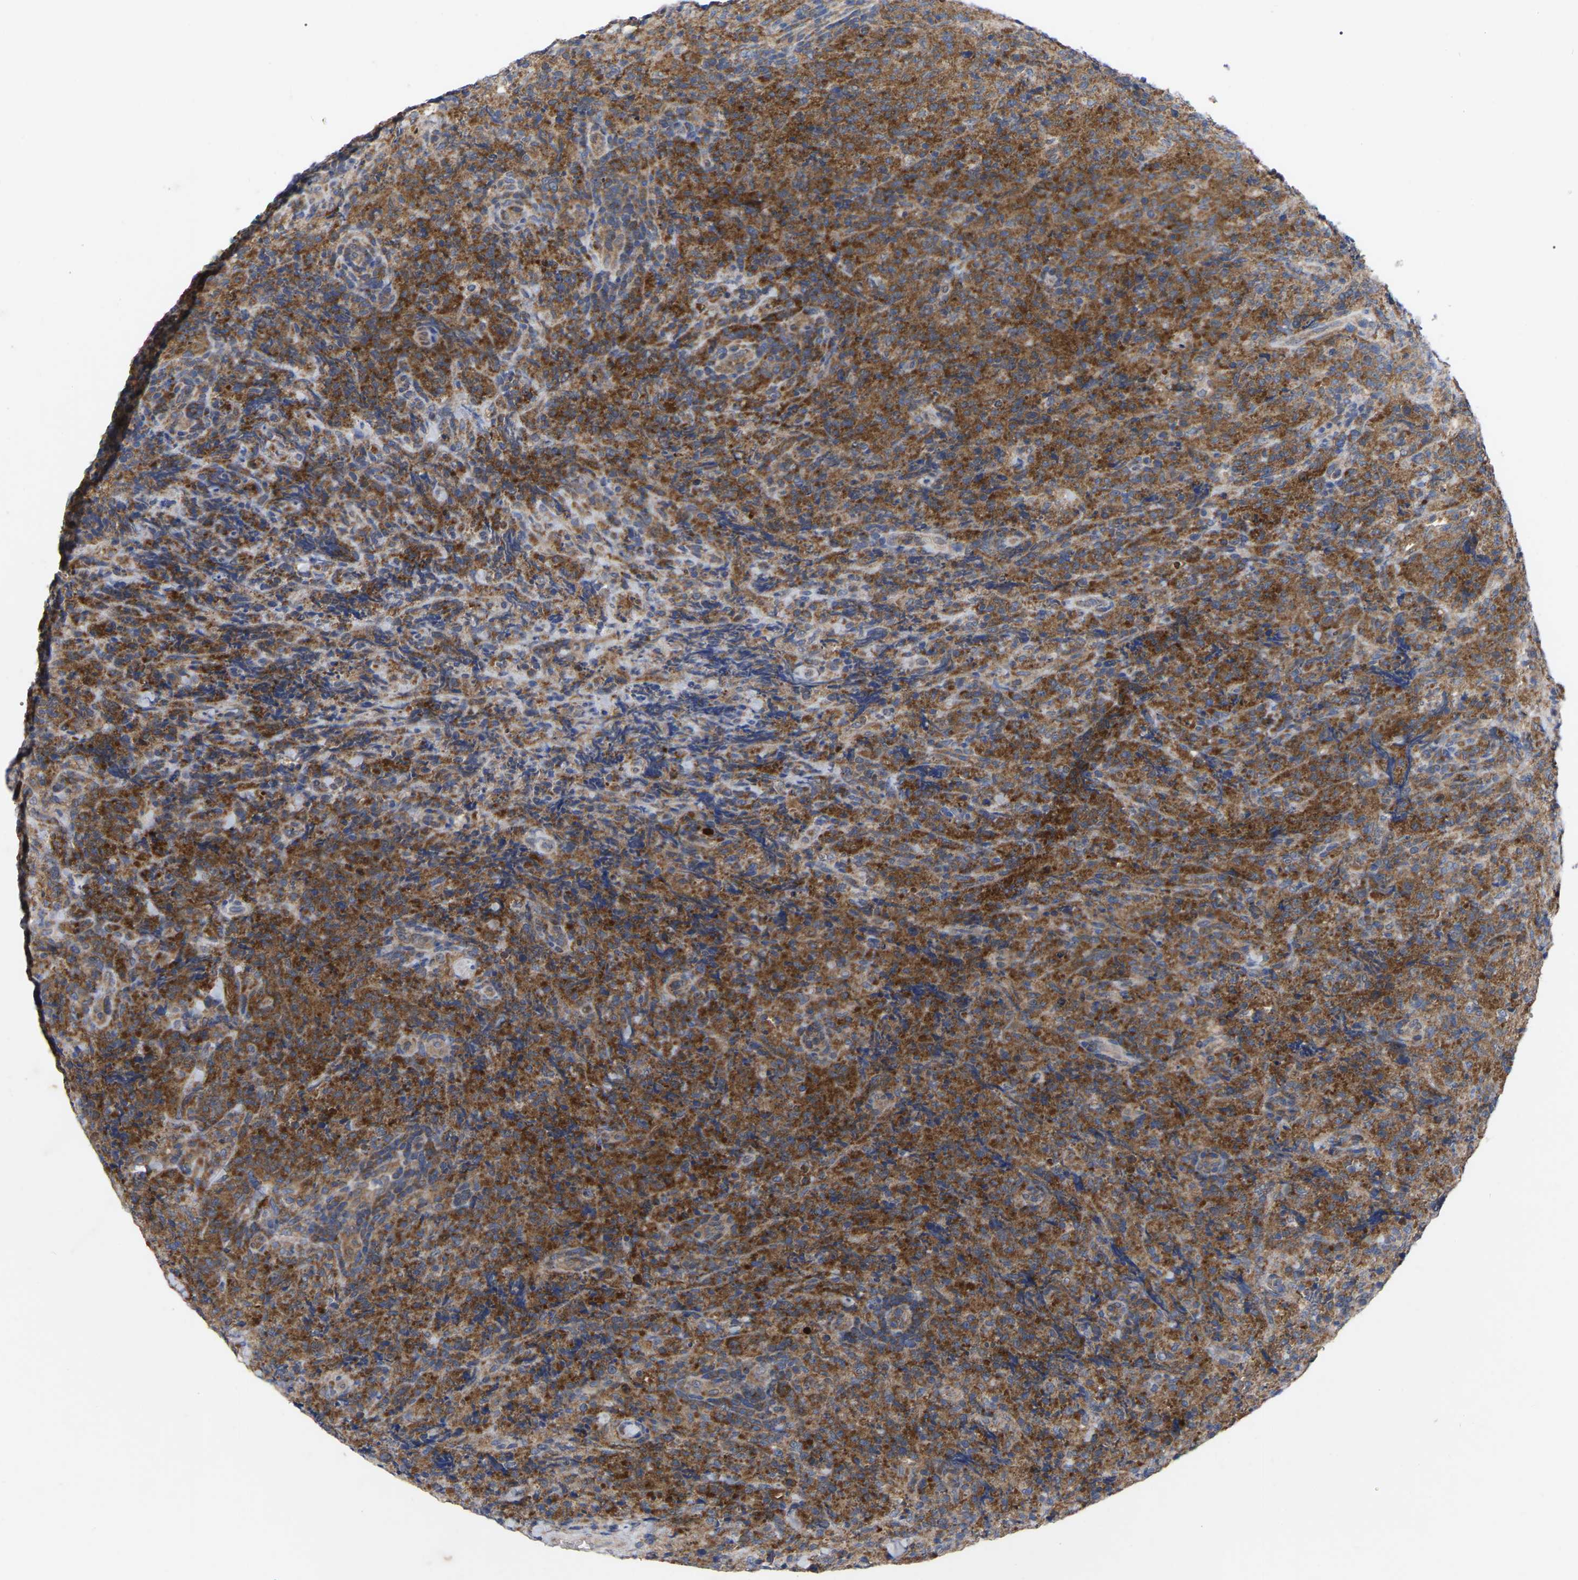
{"staining": {"intensity": "strong", "quantity": ">75%", "location": "cytoplasmic/membranous"}, "tissue": "lymphoma", "cell_type": "Tumor cells", "image_type": "cancer", "snomed": [{"axis": "morphology", "description": "Malignant lymphoma, non-Hodgkin's type, High grade"}, {"axis": "topography", "description": "Tonsil"}], "caption": "Tumor cells display high levels of strong cytoplasmic/membranous expression in approximately >75% of cells in lymphoma.", "gene": "TCP1", "patient": {"sex": "female", "age": 36}}